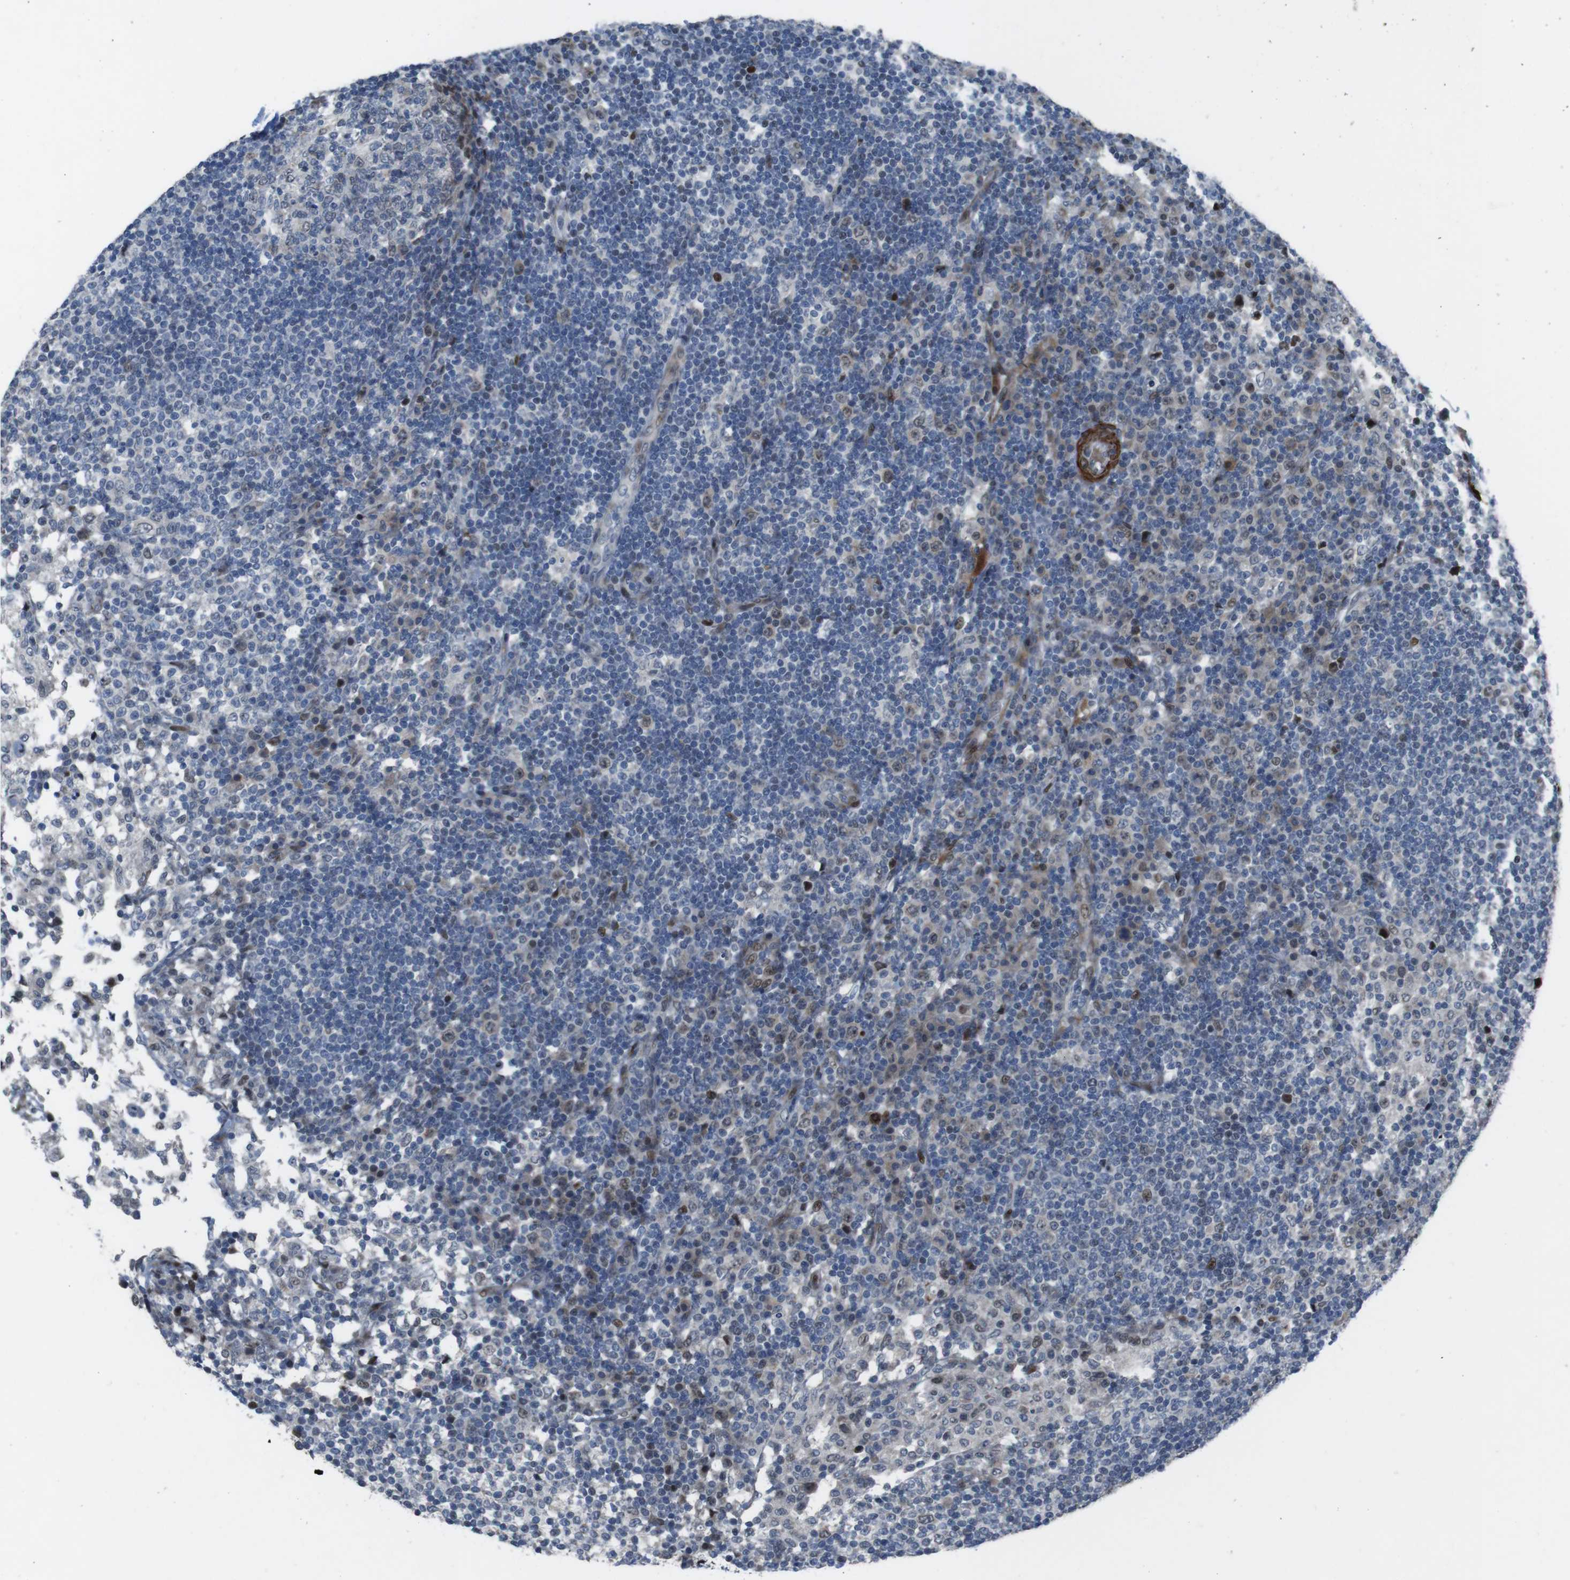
{"staining": {"intensity": "weak", "quantity": "<25%", "location": "nuclear"}, "tissue": "lymph node", "cell_type": "Germinal center cells", "image_type": "normal", "snomed": [{"axis": "morphology", "description": "Normal tissue, NOS"}, {"axis": "topography", "description": "Lymph node"}], "caption": "This is an IHC micrograph of normal lymph node. There is no staining in germinal center cells.", "gene": "PBRM1", "patient": {"sex": "female", "age": 53}}